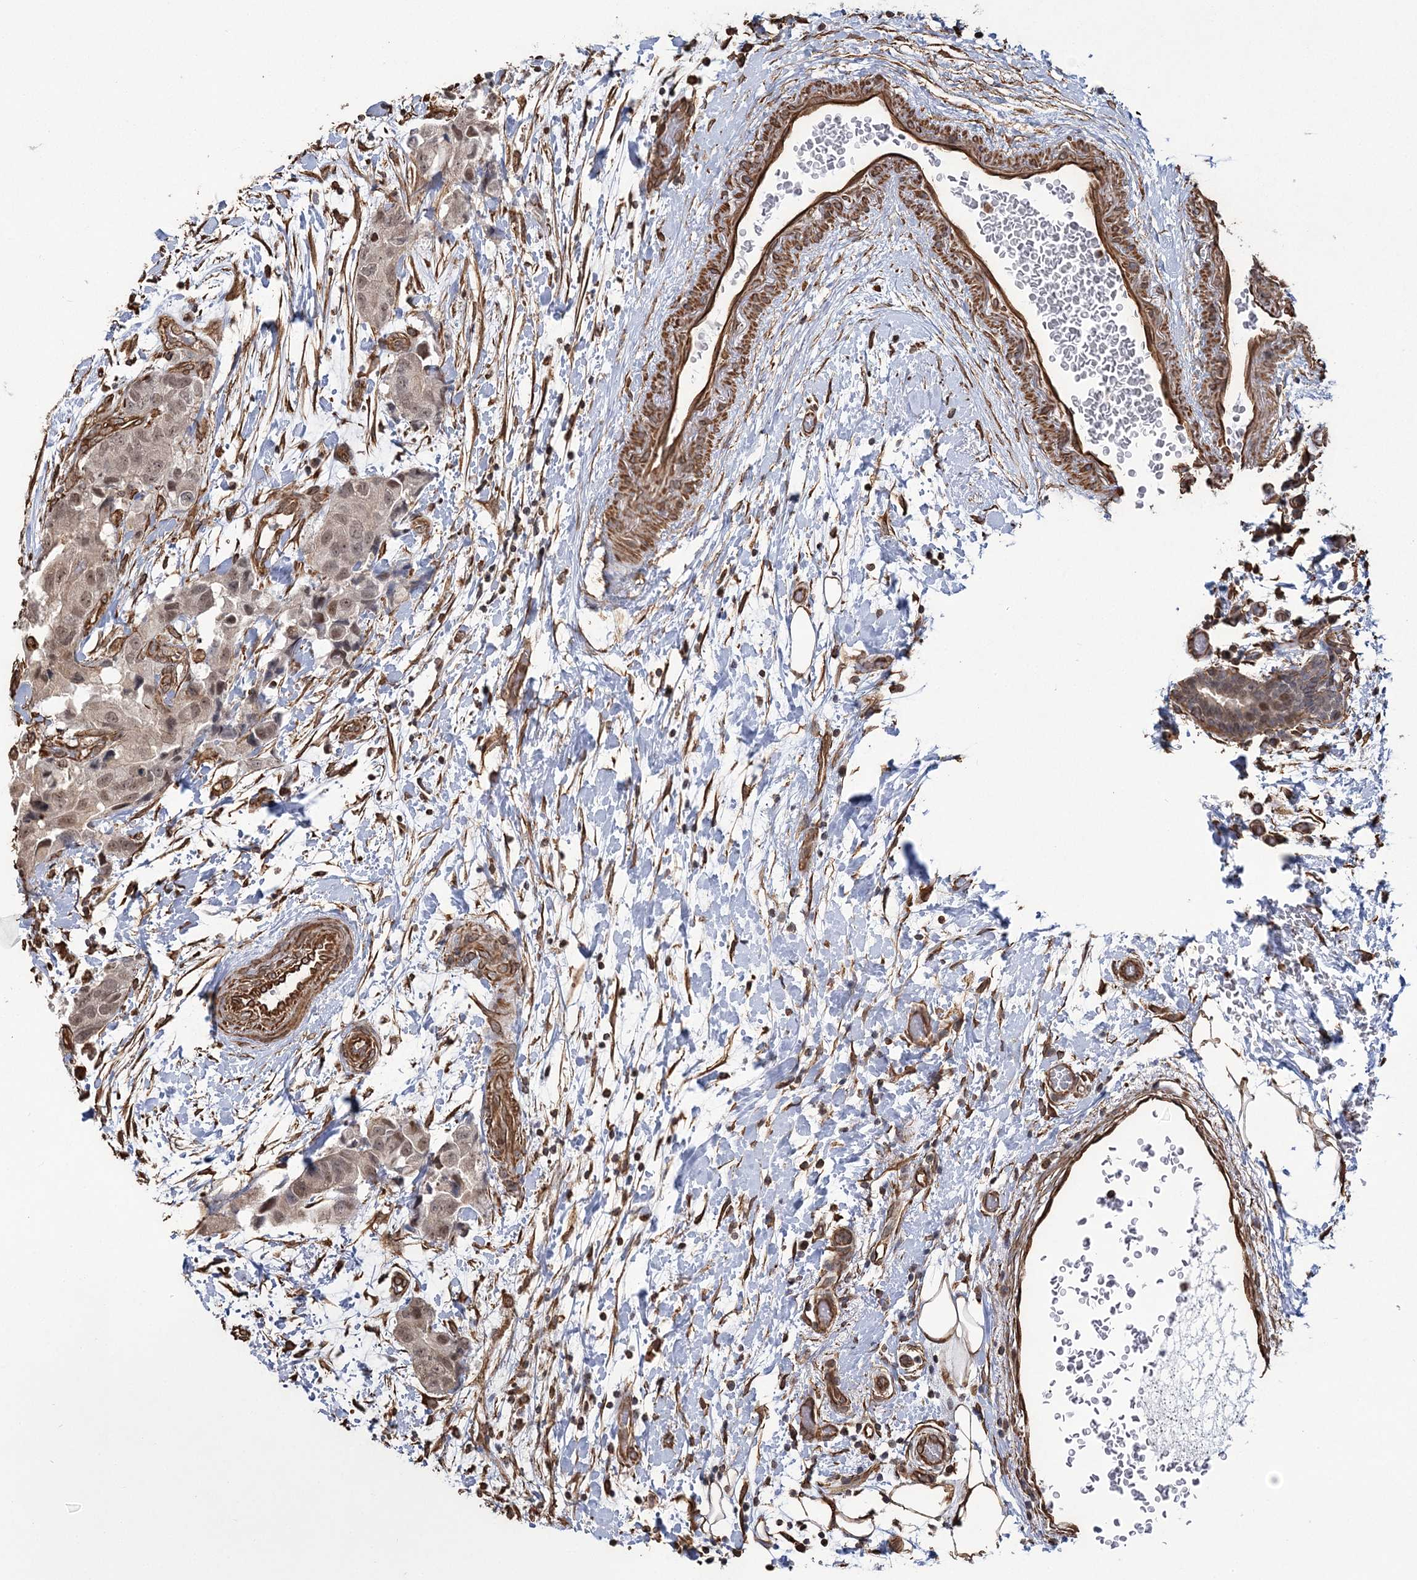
{"staining": {"intensity": "moderate", "quantity": ">75%", "location": "nuclear"}, "tissue": "breast cancer", "cell_type": "Tumor cells", "image_type": "cancer", "snomed": [{"axis": "morphology", "description": "Duct carcinoma"}, {"axis": "topography", "description": "Breast"}], "caption": "There is medium levels of moderate nuclear expression in tumor cells of infiltrating ductal carcinoma (breast), as demonstrated by immunohistochemical staining (brown color).", "gene": "ATP11B", "patient": {"sex": "female", "age": 62}}